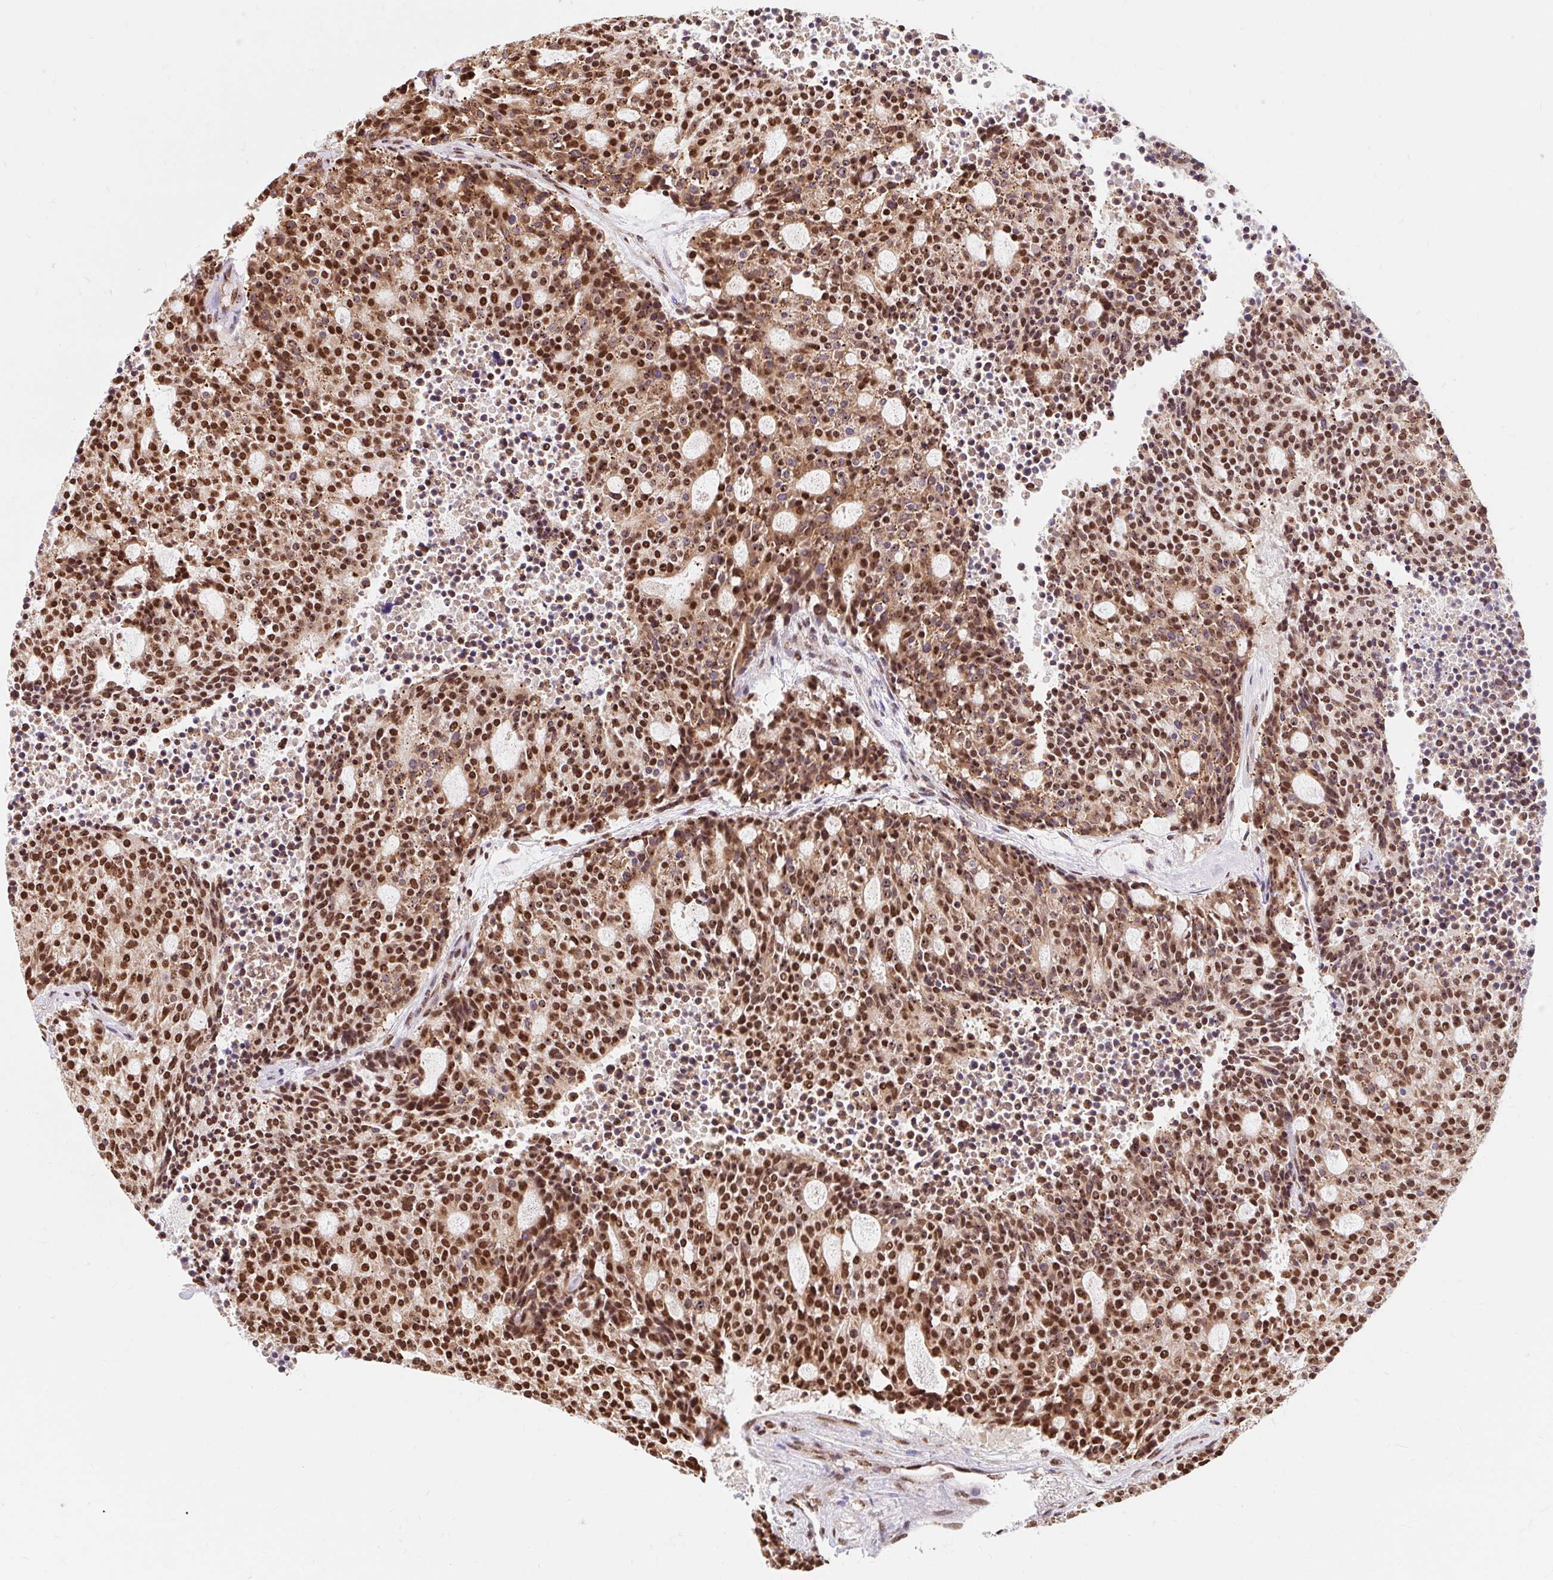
{"staining": {"intensity": "strong", "quantity": ">75%", "location": "nuclear"}, "tissue": "carcinoid", "cell_type": "Tumor cells", "image_type": "cancer", "snomed": [{"axis": "morphology", "description": "Carcinoid, malignant, NOS"}, {"axis": "topography", "description": "Pancreas"}], "caption": "DAB (3,3'-diaminobenzidine) immunohistochemical staining of carcinoid shows strong nuclear protein positivity in about >75% of tumor cells. (brown staining indicates protein expression, while blue staining denotes nuclei).", "gene": "BICRA", "patient": {"sex": "female", "age": 54}}